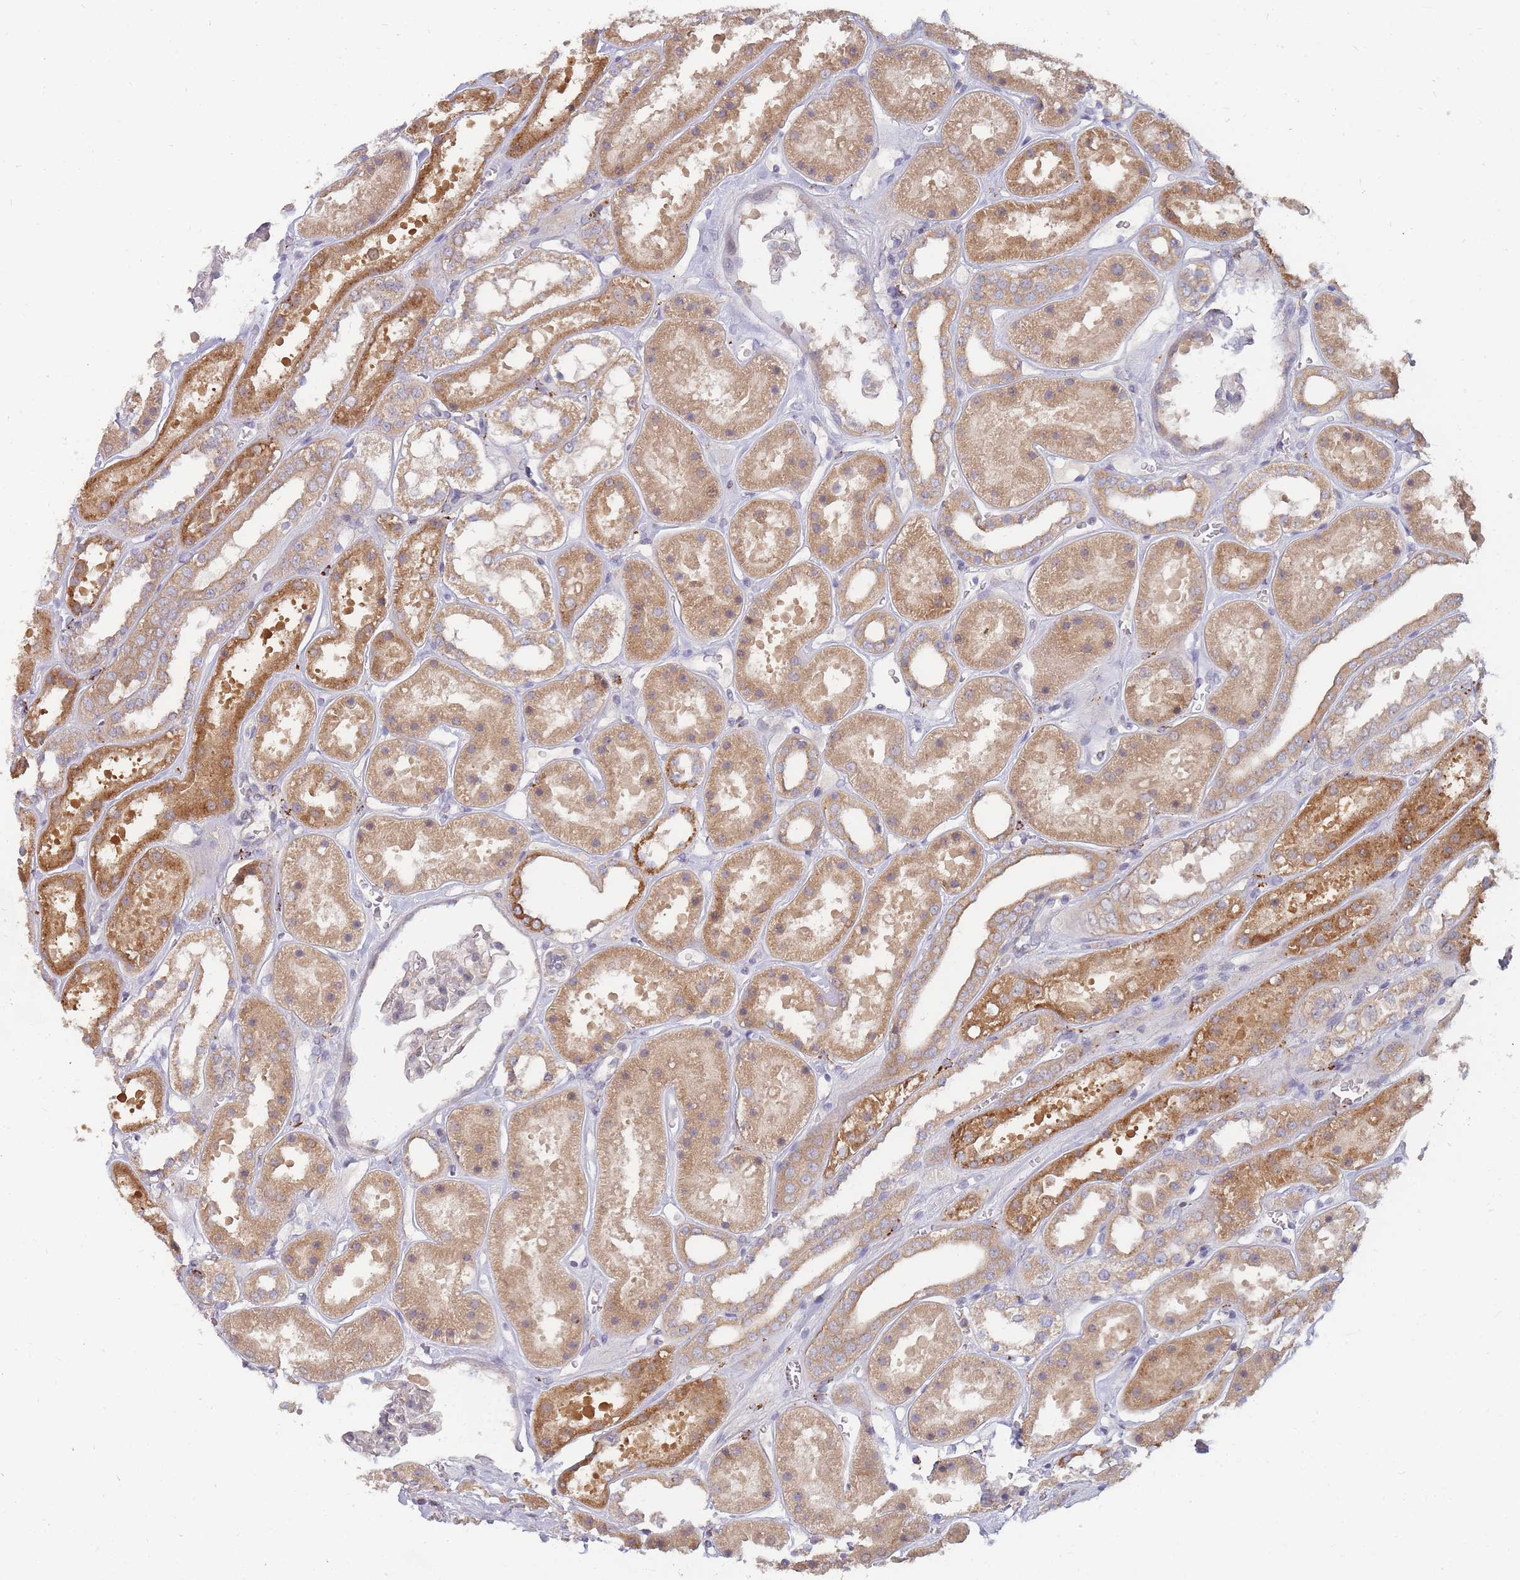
{"staining": {"intensity": "negative", "quantity": "none", "location": "none"}, "tissue": "kidney", "cell_type": "Cells in glomeruli", "image_type": "normal", "snomed": [{"axis": "morphology", "description": "Normal tissue, NOS"}, {"axis": "topography", "description": "Kidney"}], "caption": "Immunohistochemistry micrograph of benign kidney: human kidney stained with DAB (3,3'-diaminobenzidine) exhibits no significant protein expression in cells in glomeruli.", "gene": "SLC35F5", "patient": {"sex": "female", "age": 41}}